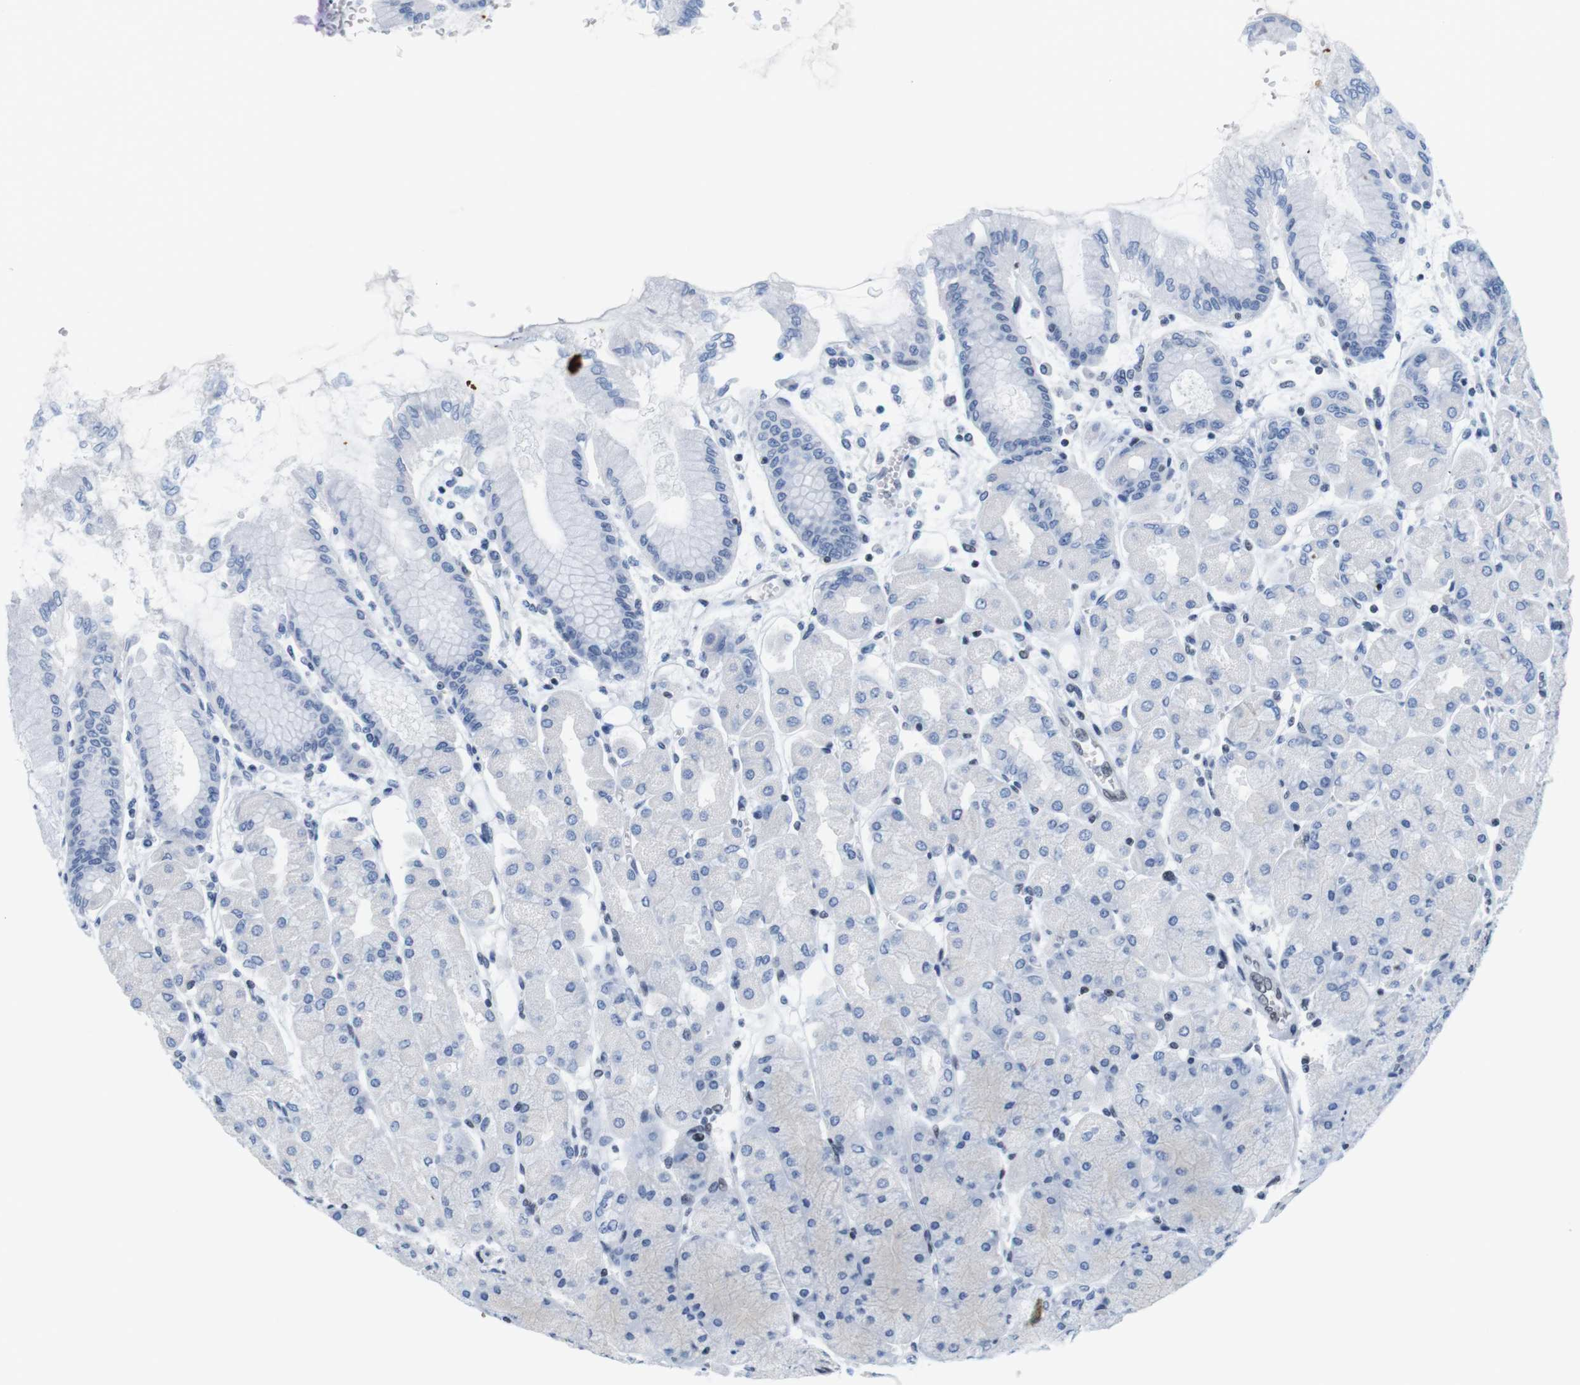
{"staining": {"intensity": "negative", "quantity": "none", "location": "none"}, "tissue": "stomach", "cell_type": "Glandular cells", "image_type": "normal", "snomed": [{"axis": "morphology", "description": "Normal tissue, NOS"}, {"axis": "topography", "description": "Stomach, upper"}], "caption": "Immunohistochemical staining of benign stomach demonstrates no significant positivity in glandular cells.", "gene": "IFI16", "patient": {"sex": "female", "age": 56}}